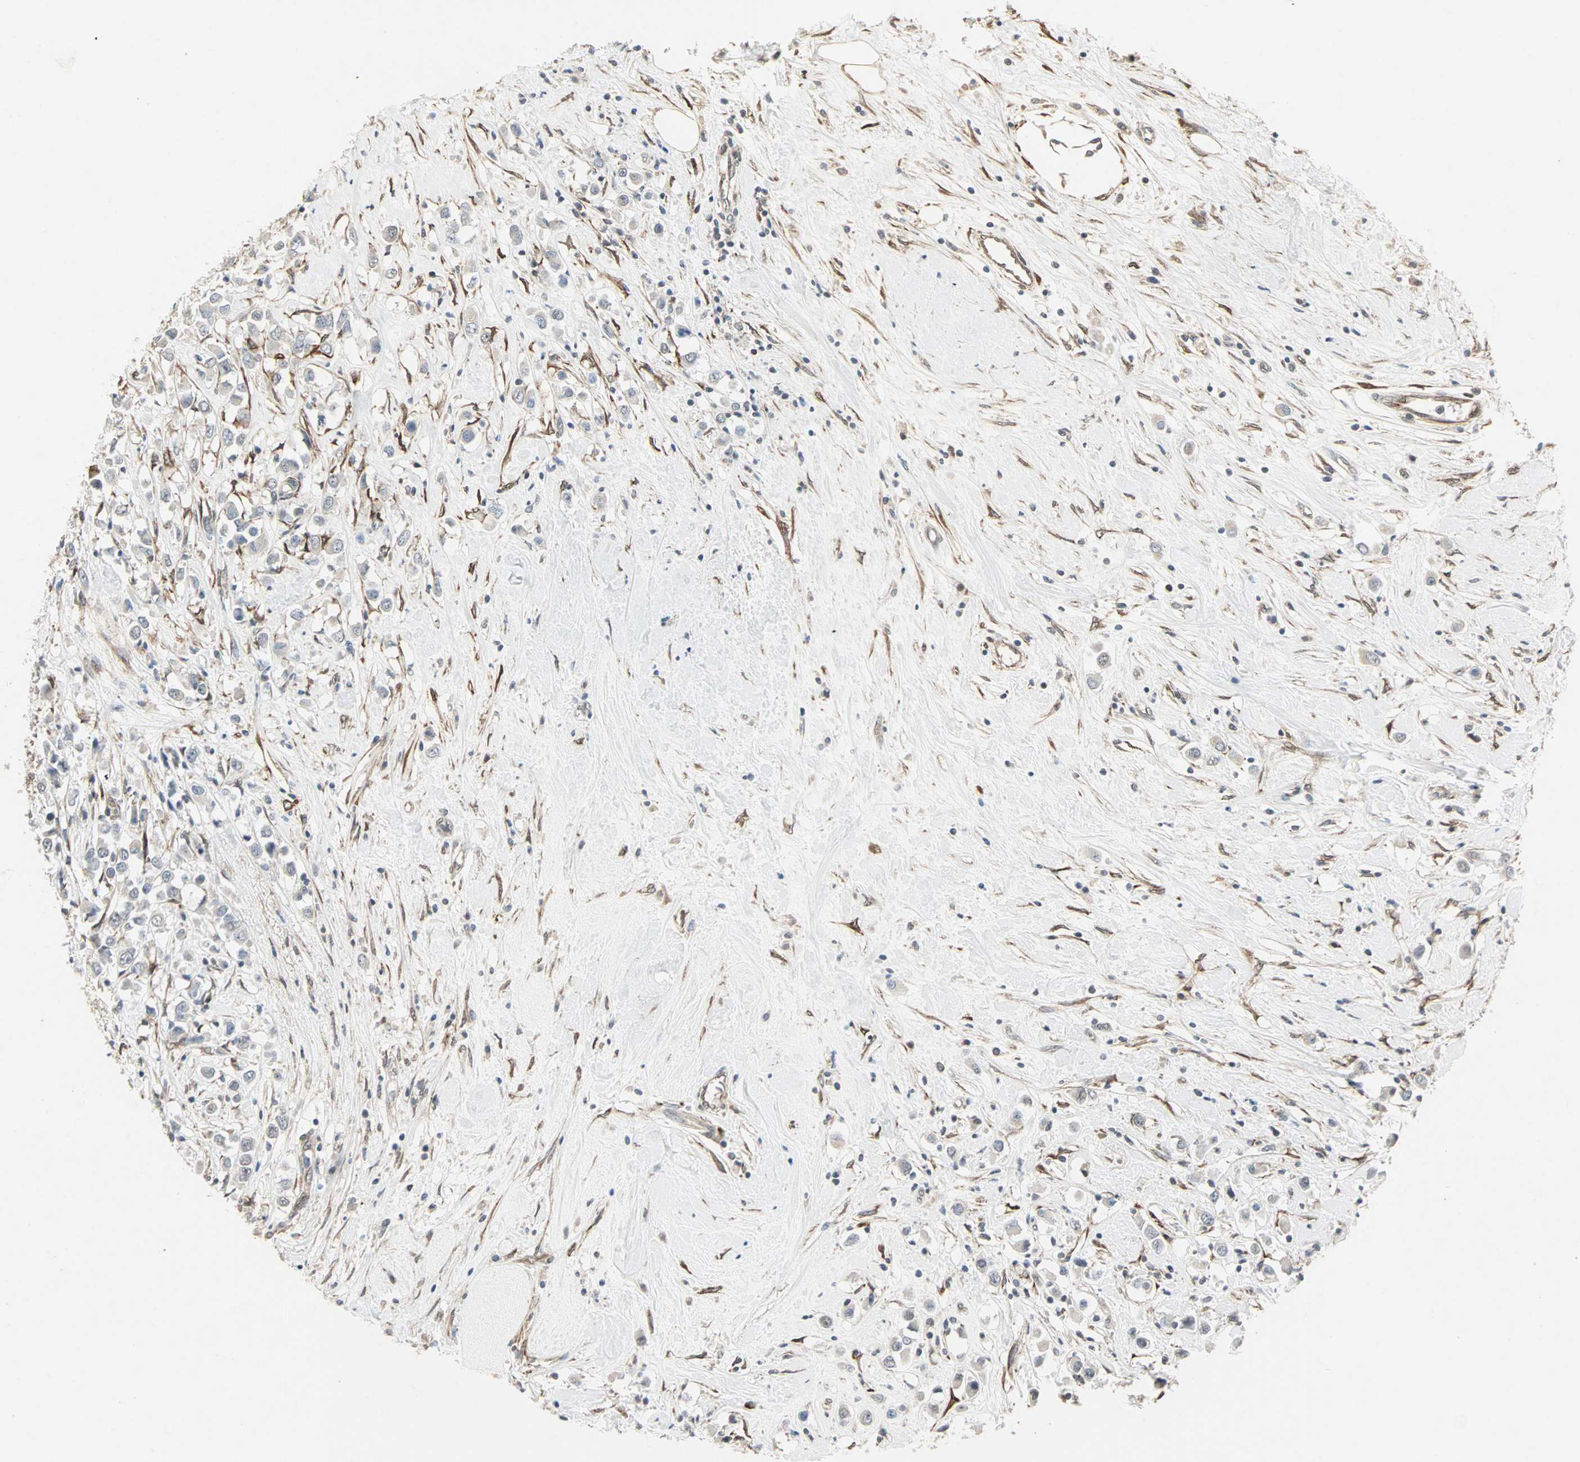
{"staining": {"intensity": "negative", "quantity": "none", "location": "none"}, "tissue": "breast cancer", "cell_type": "Tumor cells", "image_type": "cancer", "snomed": [{"axis": "morphology", "description": "Duct carcinoma"}, {"axis": "topography", "description": "Breast"}], "caption": "Protein analysis of breast invasive ductal carcinoma reveals no significant expression in tumor cells.", "gene": "TRPV4", "patient": {"sex": "female", "age": 61}}